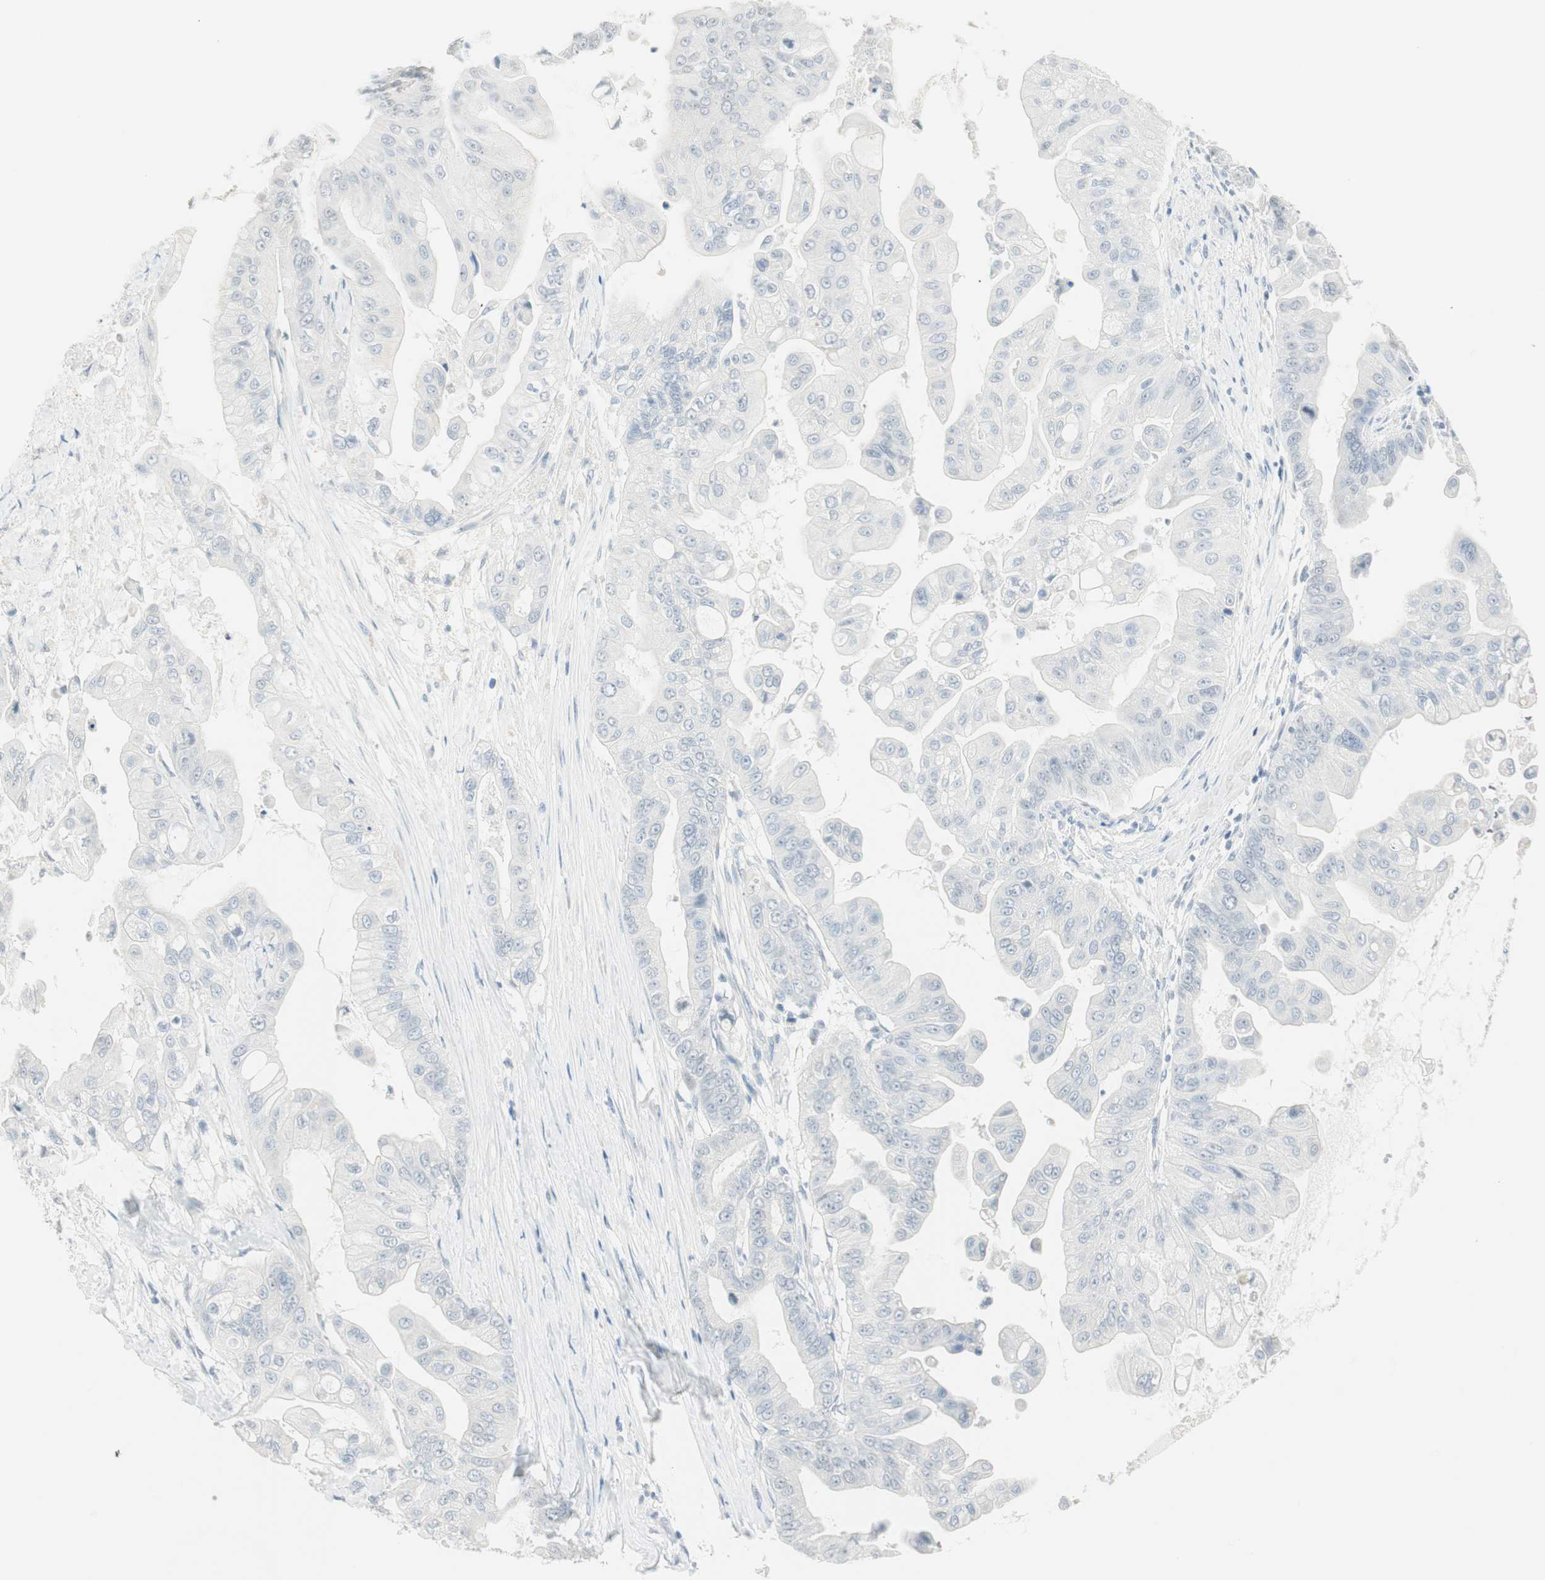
{"staining": {"intensity": "negative", "quantity": "none", "location": "none"}, "tissue": "pancreatic cancer", "cell_type": "Tumor cells", "image_type": "cancer", "snomed": [{"axis": "morphology", "description": "Adenocarcinoma, NOS"}, {"axis": "topography", "description": "Pancreas"}], "caption": "Immunohistochemical staining of human pancreatic cancer displays no significant staining in tumor cells.", "gene": "MLLT10", "patient": {"sex": "female", "age": 75}}